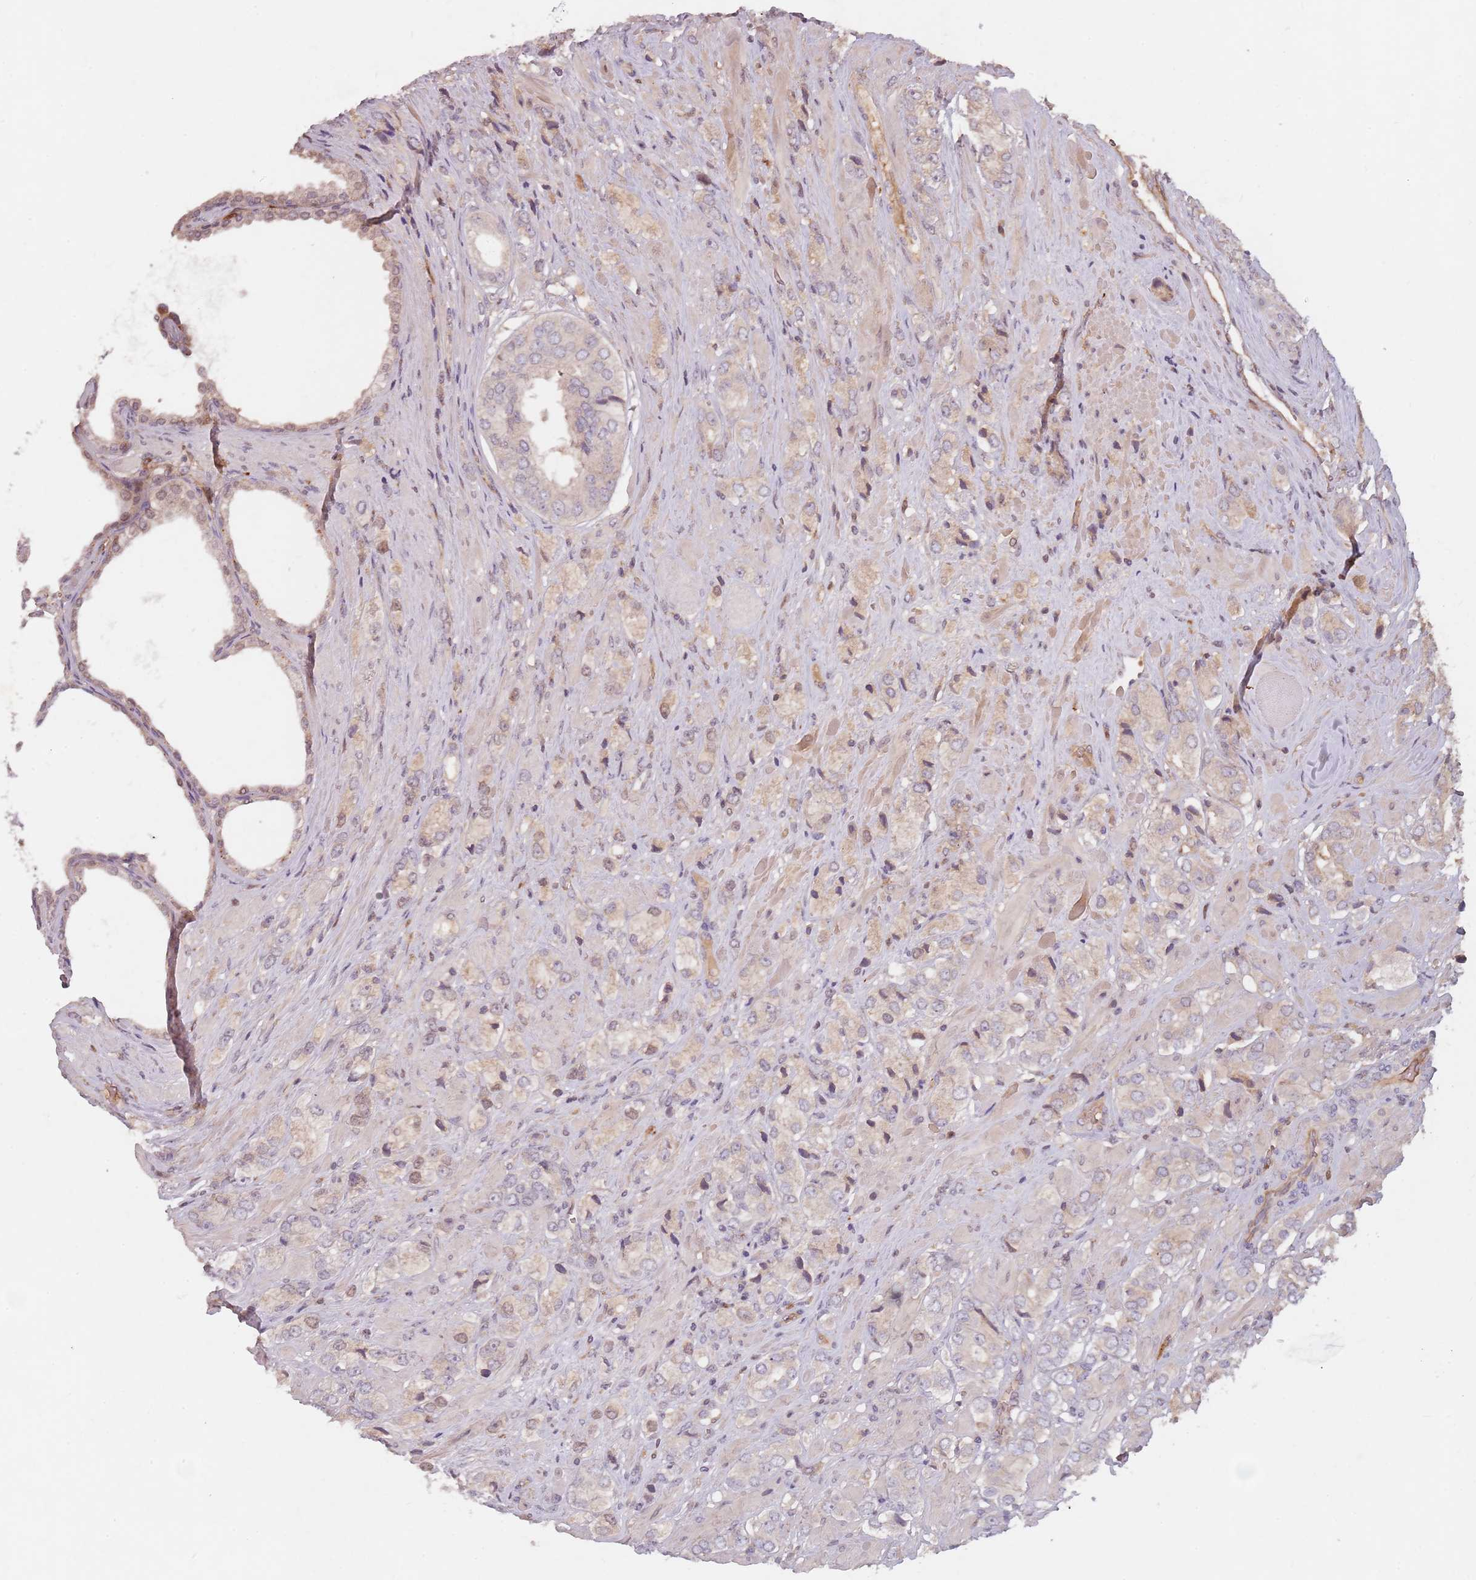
{"staining": {"intensity": "weak", "quantity": "<25%", "location": "nuclear"}, "tissue": "prostate cancer", "cell_type": "Tumor cells", "image_type": "cancer", "snomed": [{"axis": "morphology", "description": "Adenocarcinoma, High grade"}, {"axis": "topography", "description": "Prostate and seminal vesicle, NOS"}], "caption": "High power microscopy histopathology image of an immunohistochemistry photomicrograph of prostate cancer, revealing no significant staining in tumor cells.", "gene": "GPR180", "patient": {"sex": "male", "age": 64}}